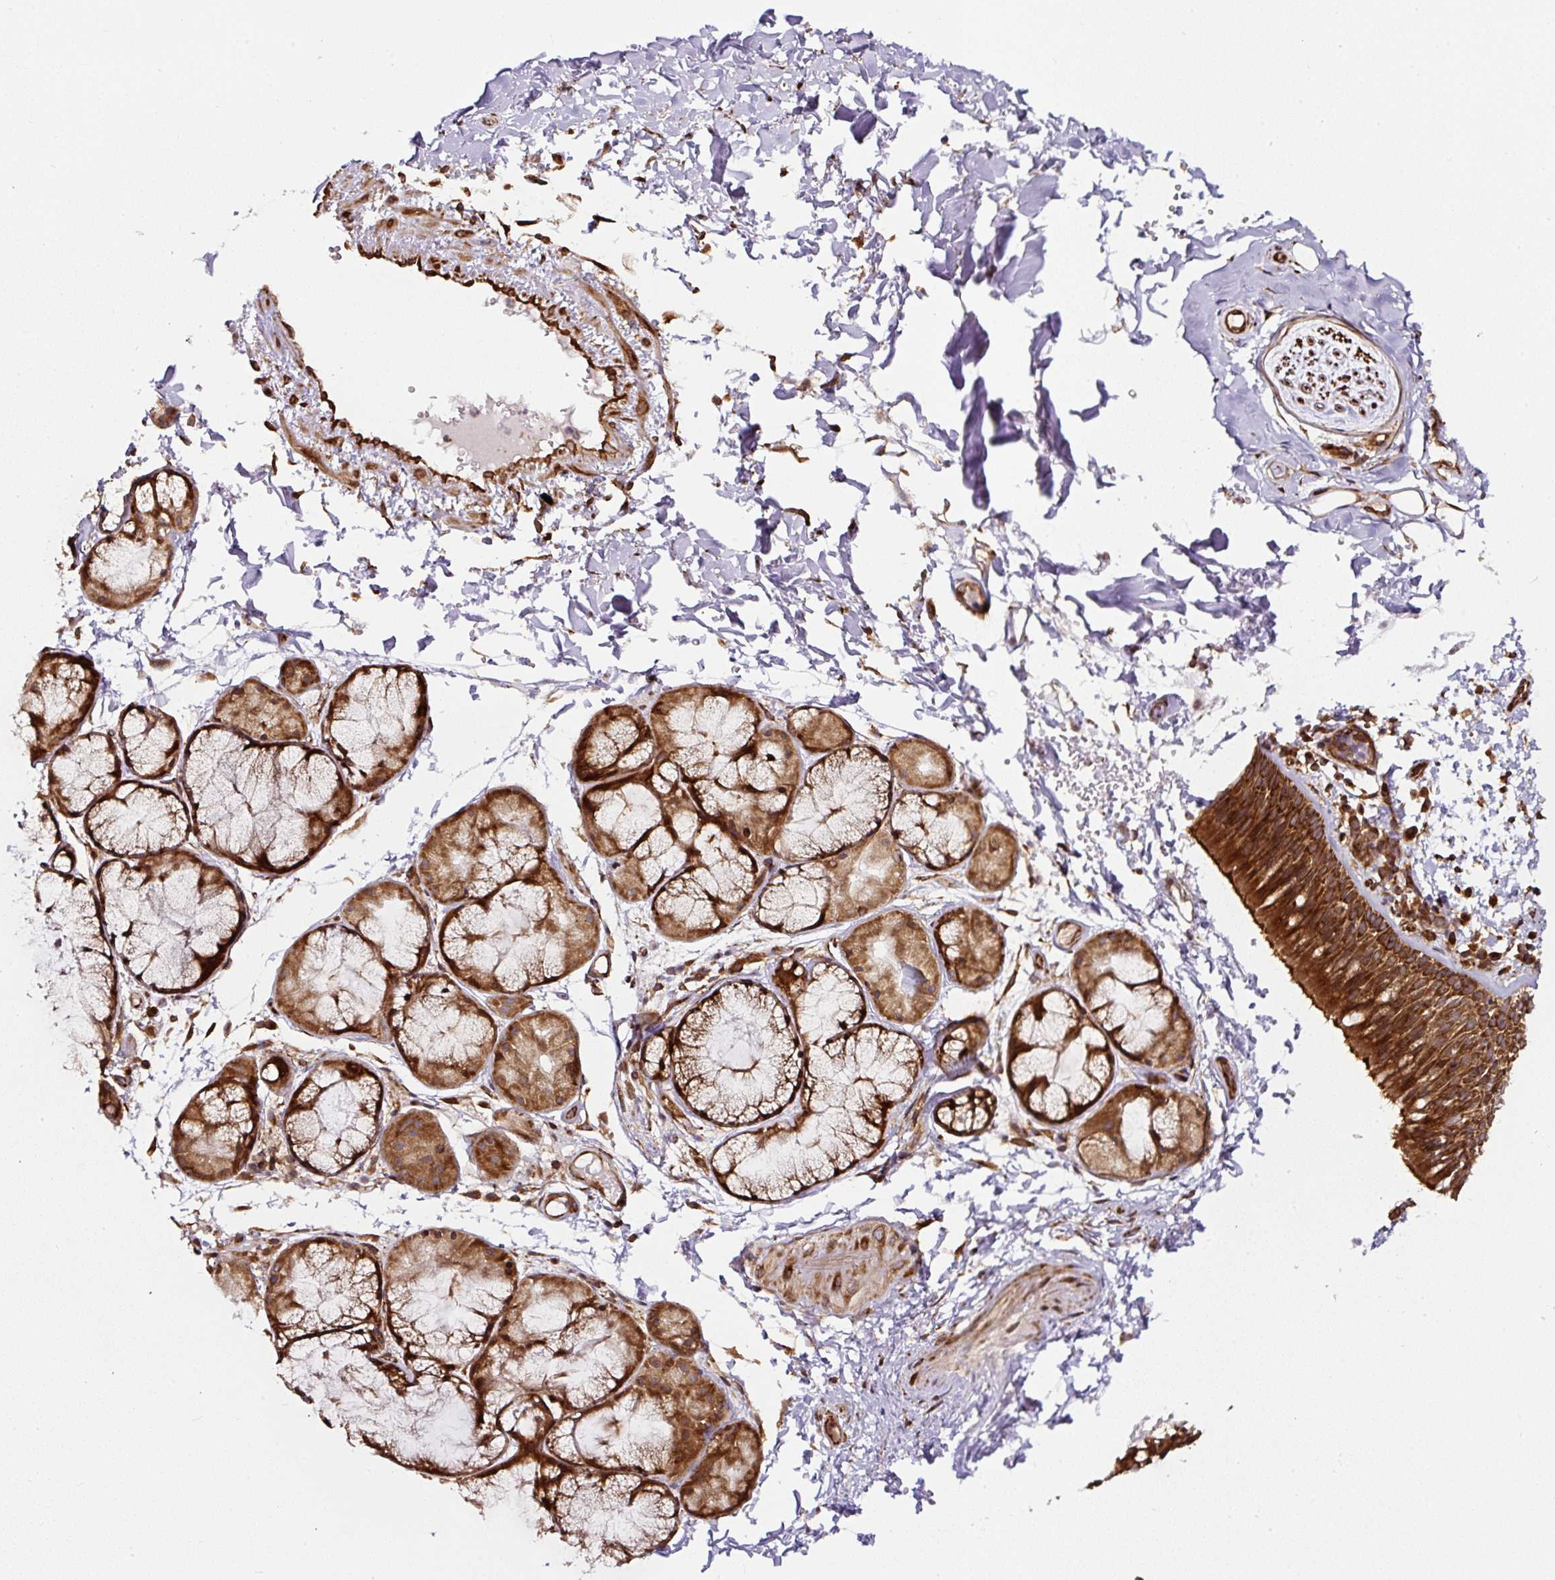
{"staining": {"intensity": "strong", "quantity": ">75%", "location": "cytoplasmic/membranous"}, "tissue": "nasopharynx", "cell_type": "Respiratory epithelial cells", "image_type": "normal", "snomed": [{"axis": "morphology", "description": "Normal tissue, NOS"}, {"axis": "topography", "description": "Cartilage tissue"}, {"axis": "topography", "description": "Nasopharynx"}, {"axis": "topography", "description": "Thyroid gland"}], "caption": "Nasopharynx stained with IHC displays strong cytoplasmic/membranous positivity in approximately >75% of respiratory epithelial cells. Ihc stains the protein of interest in brown and the nuclei are stained blue.", "gene": "KDM4E", "patient": {"sex": "male", "age": 63}}